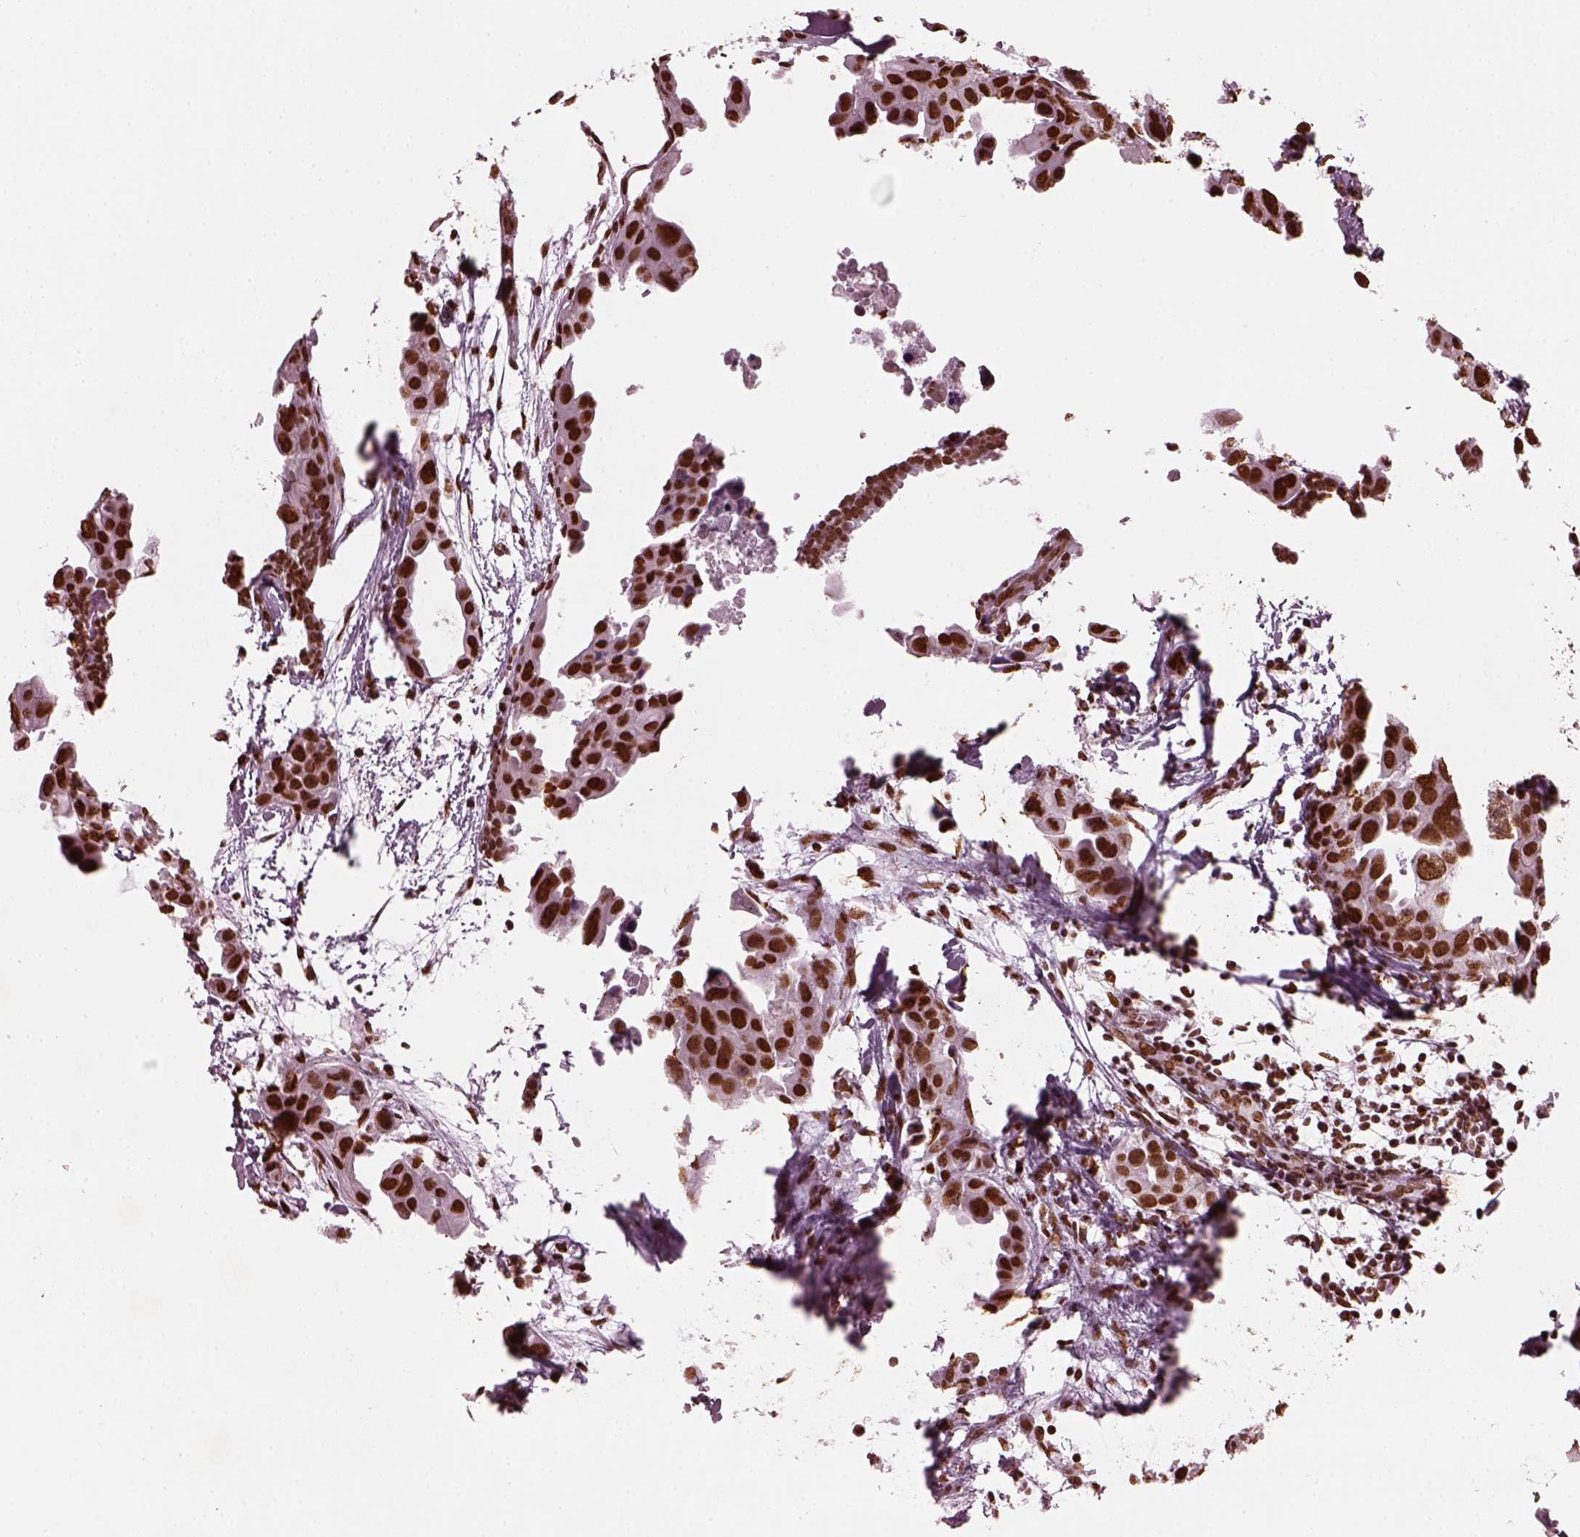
{"staining": {"intensity": "strong", "quantity": ">75%", "location": "nuclear"}, "tissue": "breast cancer", "cell_type": "Tumor cells", "image_type": "cancer", "snomed": [{"axis": "morphology", "description": "Duct carcinoma"}, {"axis": "topography", "description": "Breast"}], "caption": "A photomicrograph showing strong nuclear staining in about >75% of tumor cells in breast cancer, as visualized by brown immunohistochemical staining.", "gene": "CBFA2T3", "patient": {"sex": "female", "age": 38}}